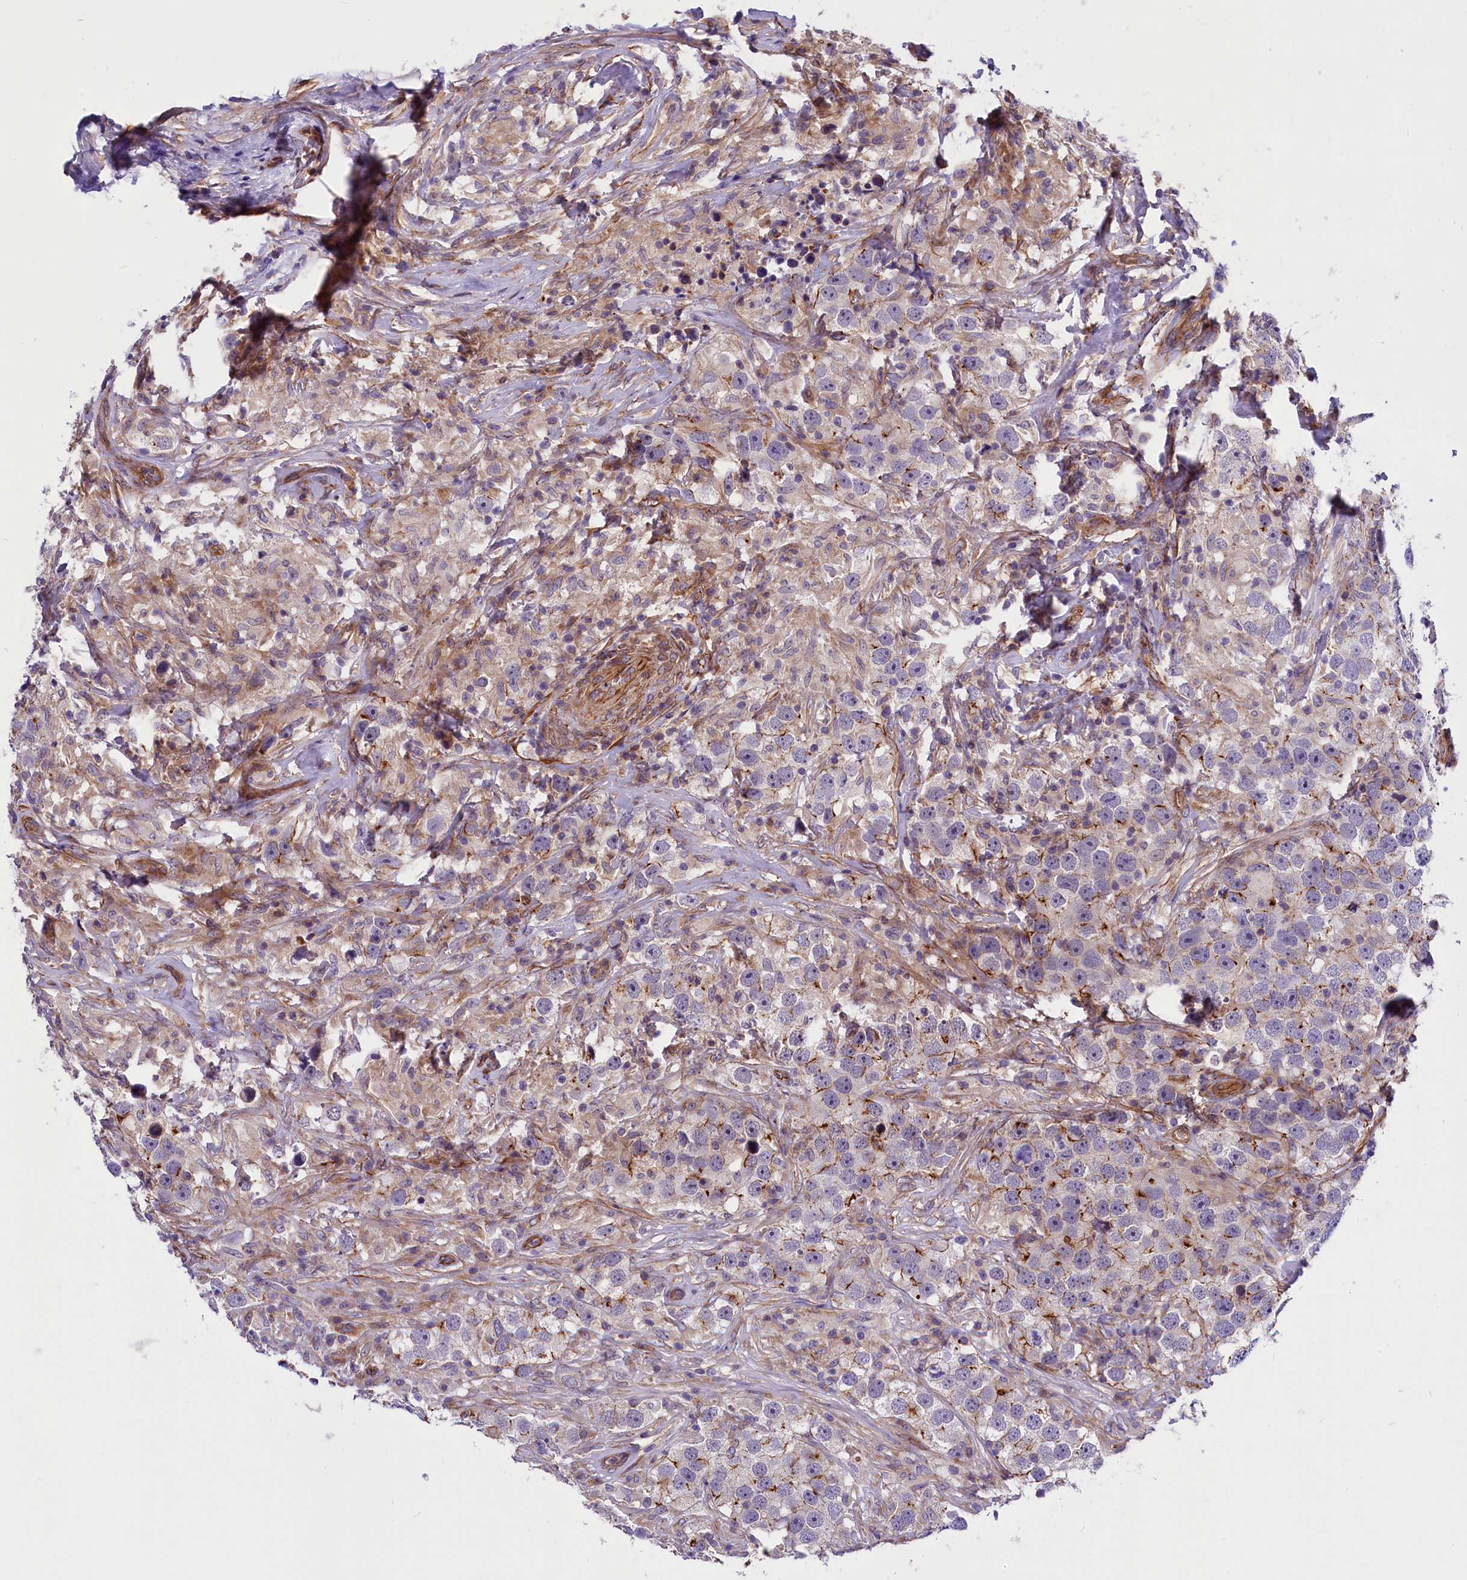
{"staining": {"intensity": "negative", "quantity": "none", "location": "none"}, "tissue": "testis cancer", "cell_type": "Tumor cells", "image_type": "cancer", "snomed": [{"axis": "morphology", "description": "Seminoma, NOS"}, {"axis": "topography", "description": "Testis"}], "caption": "A histopathology image of human testis cancer is negative for staining in tumor cells.", "gene": "MED20", "patient": {"sex": "male", "age": 49}}